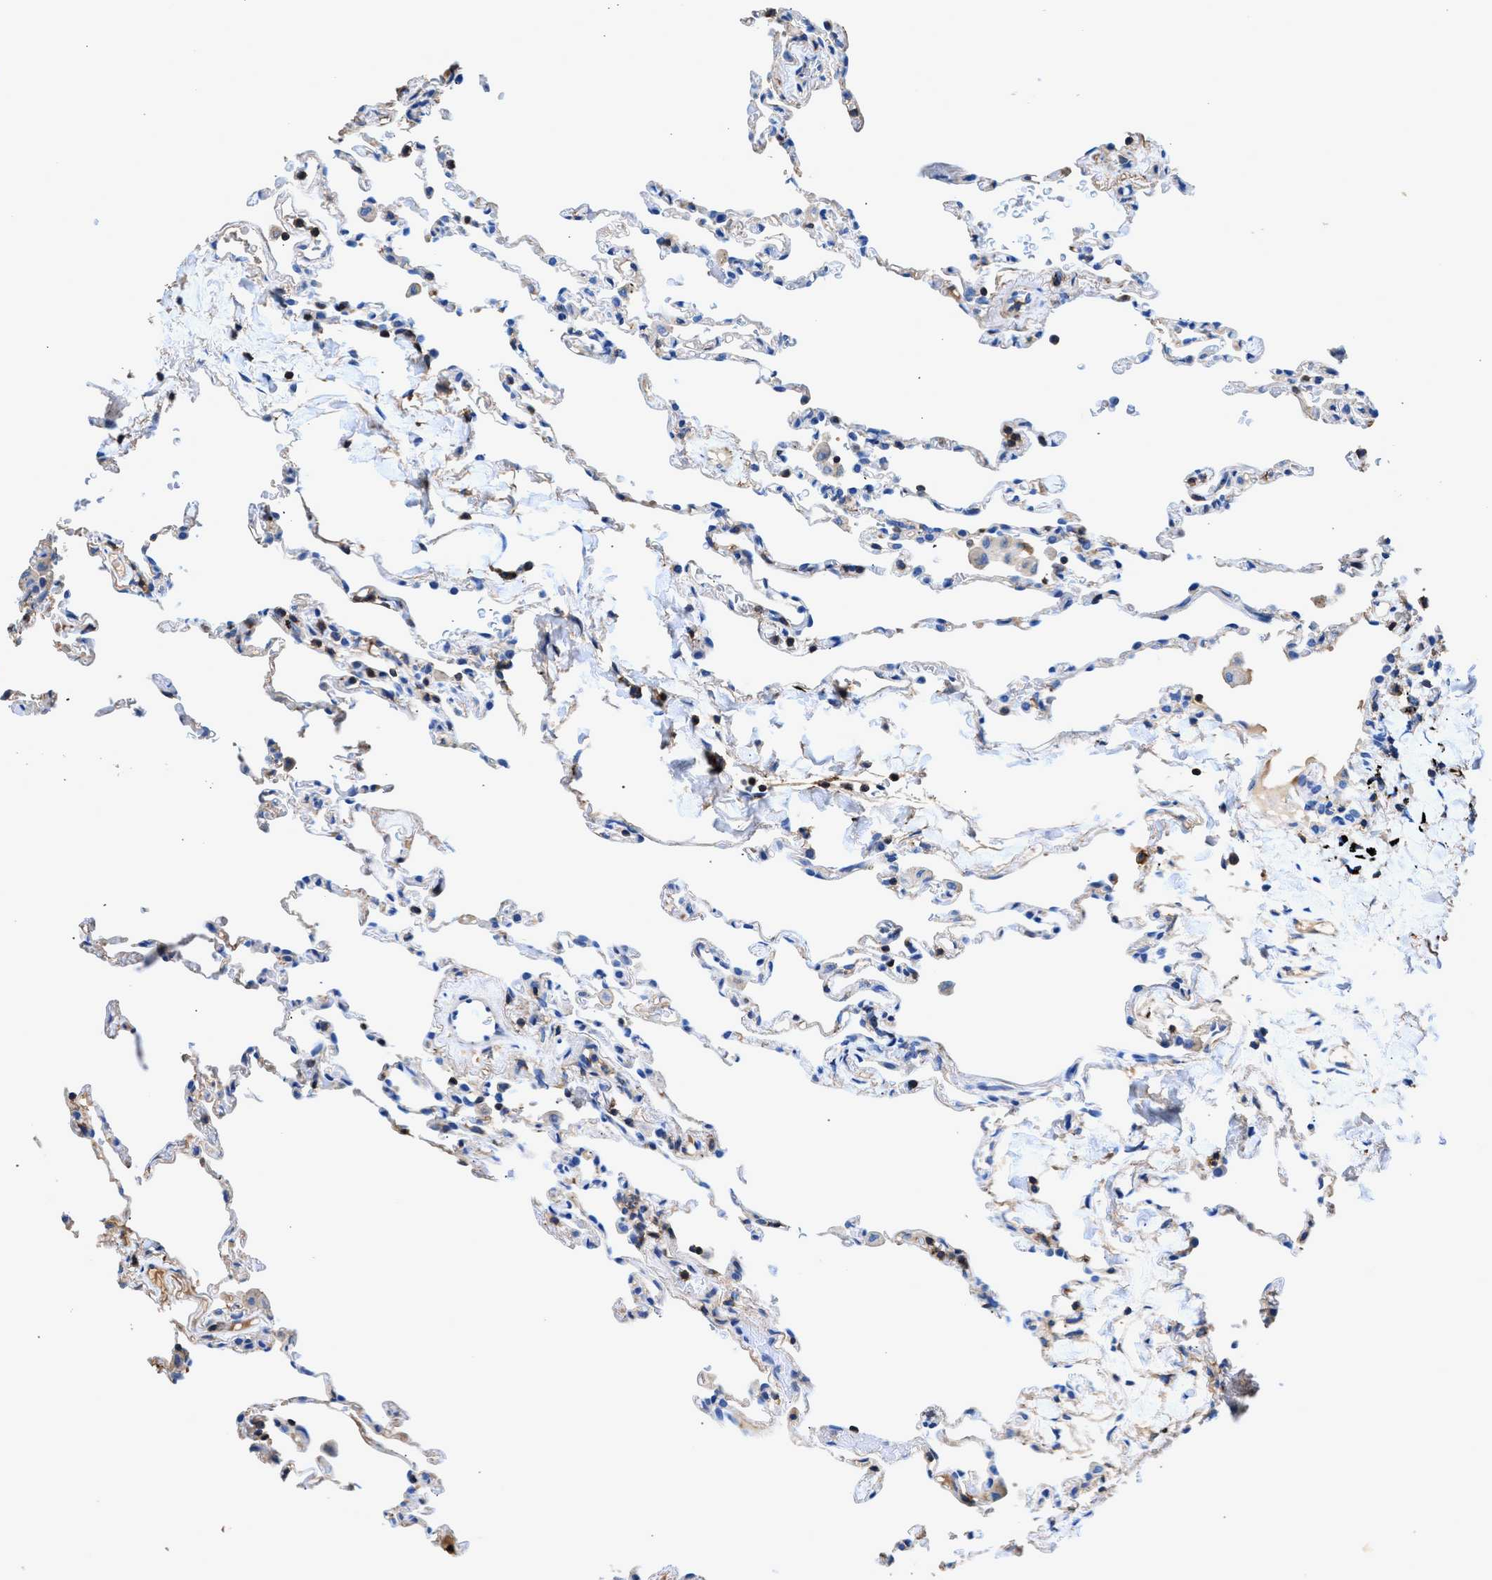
{"staining": {"intensity": "negative", "quantity": "none", "location": "none"}, "tissue": "lung", "cell_type": "Alveolar cells", "image_type": "normal", "snomed": [{"axis": "morphology", "description": "Normal tissue, NOS"}, {"axis": "topography", "description": "Lung"}], "caption": "Immunohistochemical staining of normal lung displays no significant staining in alveolar cells. (DAB immunohistochemistry (IHC) with hematoxylin counter stain).", "gene": "KCNQ4", "patient": {"sex": "male", "age": 59}}